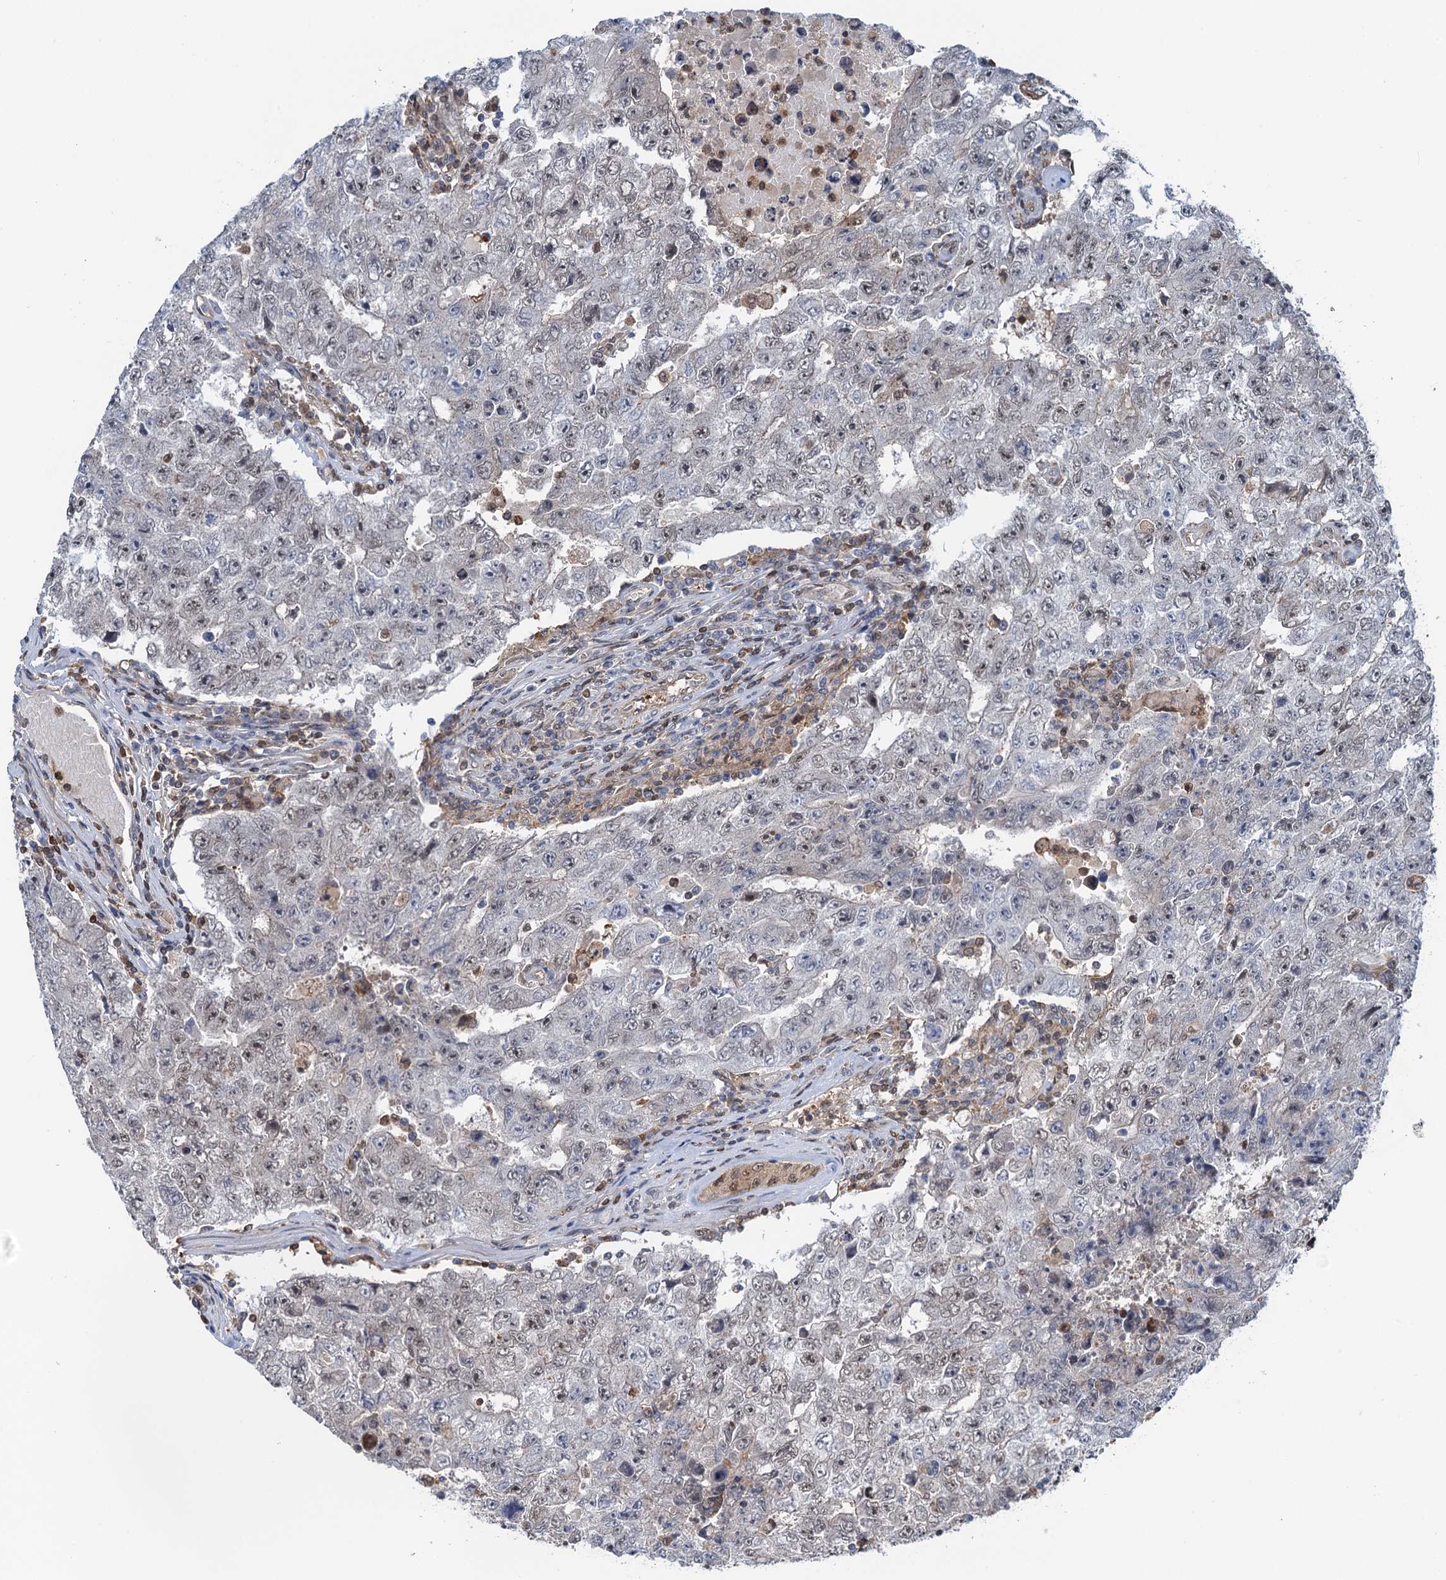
{"staining": {"intensity": "weak", "quantity": "25%-75%", "location": "nuclear"}, "tissue": "testis cancer", "cell_type": "Tumor cells", "image_type": "cancer", "snomed": [{"axis": "morphology", "description": "Carcinoma, Embryonal, NOS"}, {"axis": "topography", "description": "Testis"}], "caption": "This histopathology image reveals IHC staining of human testis embryonal carcinoma, with low weak nuclear expression in approximately 25%-75% of tumor cells.", "gene": "ZNF609", "patient": {"sex": "male", "age": 17}}